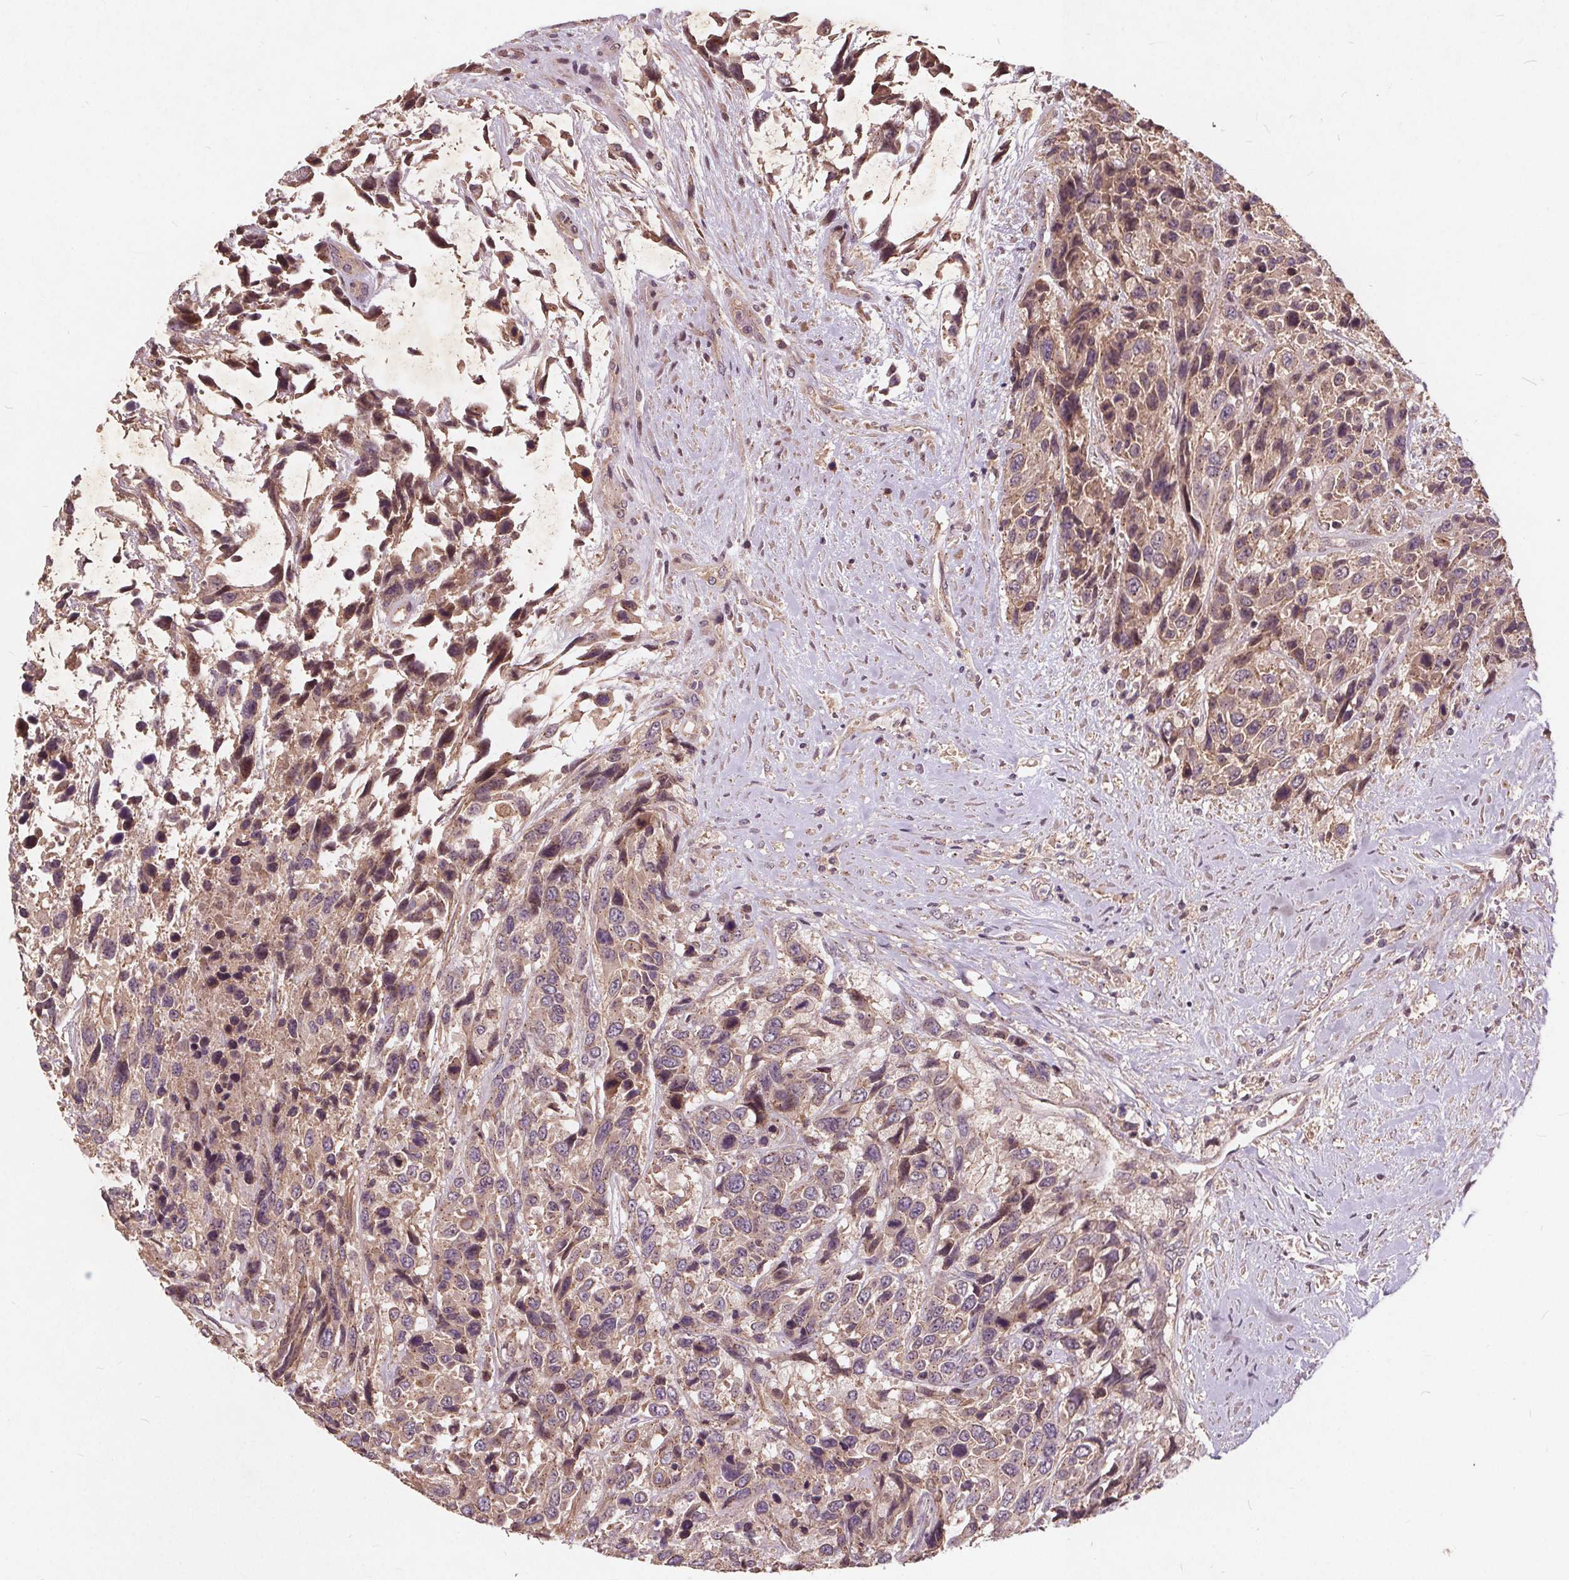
{"staining": {"intensity": "weak", "quantity": ">75%", "location": "cytoplasmic/membranous"}, "tissue": "urothelial cancer", "cell_type": "Tumor cells", "image_type": "cancer", "snomed": [{"axis": "morphology", "description": "Urothelial carcinoma, High grade"}, {"axis": "topography", "description": "Urinary bladder"}], "caption": "About >75% of tumor cells in human urothelial carcinoma (high-grade) show weak cytoplasmic/membranous protein staining as visualized by brown immunohistochemical staining.", "gene": "CSNK1G2", "patient": {"sex": "female", "age": 70}}